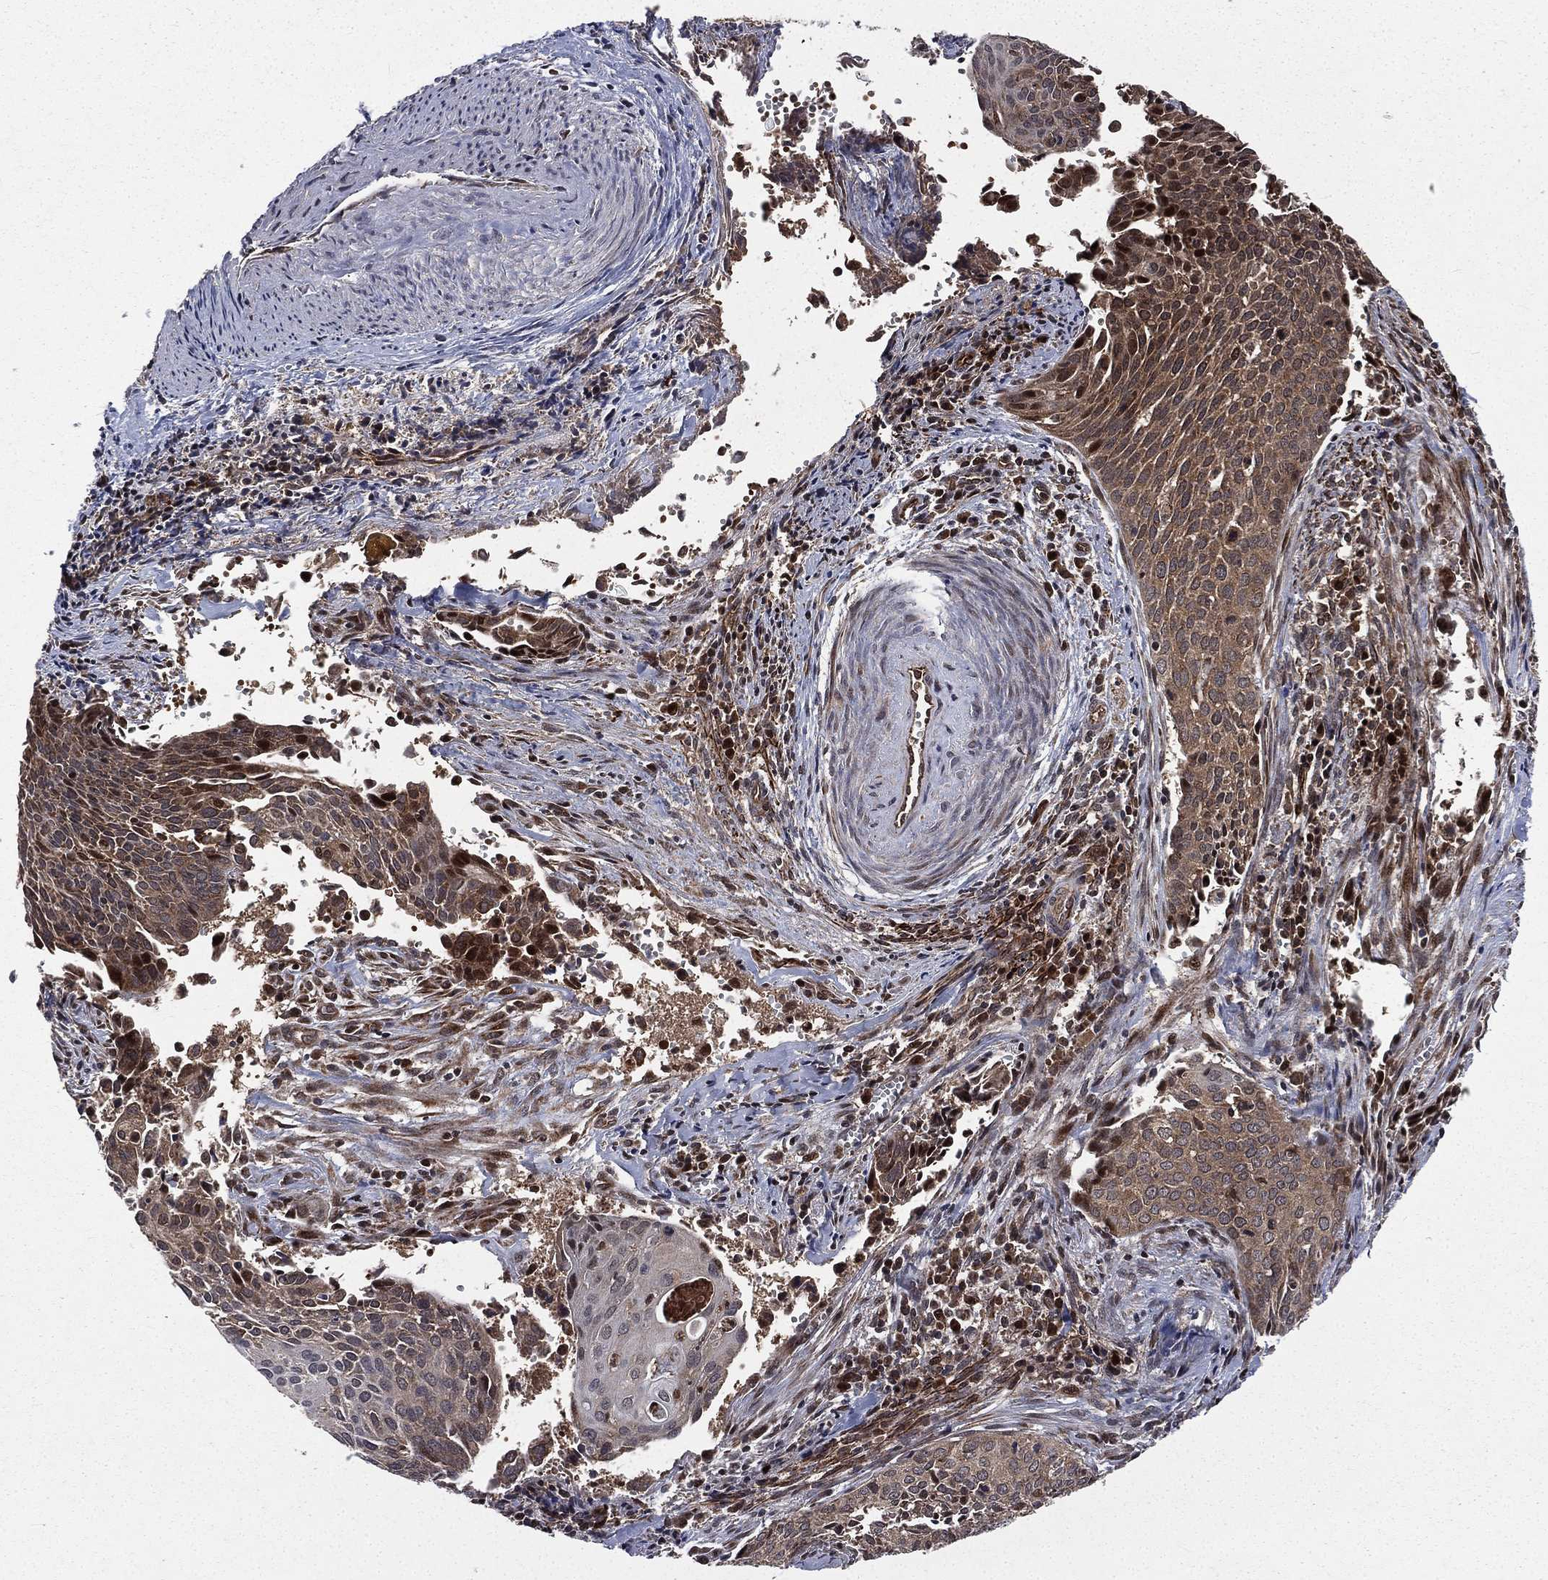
{"staining": {"intensity": "weak", "quantity": "25%-75%", "location": "cytoplasmic/membranous"}, "tissue": "cervical cancer", "cell_type": "Tumor cells", "image_type": "cancer", "snomed": [{"axis": "morphology", "description": "Squamous cell carcinoma, NOS"}, {"axis": "topography", "description": "Cervix"}], "caption": "The micrograph shows immunohistochemical staining of cervical cancer. There is weak cytoplasmic/membranous positivity is present in about 25%-75% of tumor cells. The staining was performed using DAB (3,3'-diaminobenzidine), with brown indicating positive protein expression. Nuclei are stained blue with hematoxylin.", "gene": "LENG8", "patient": {"sex": "female", "age": 29}}